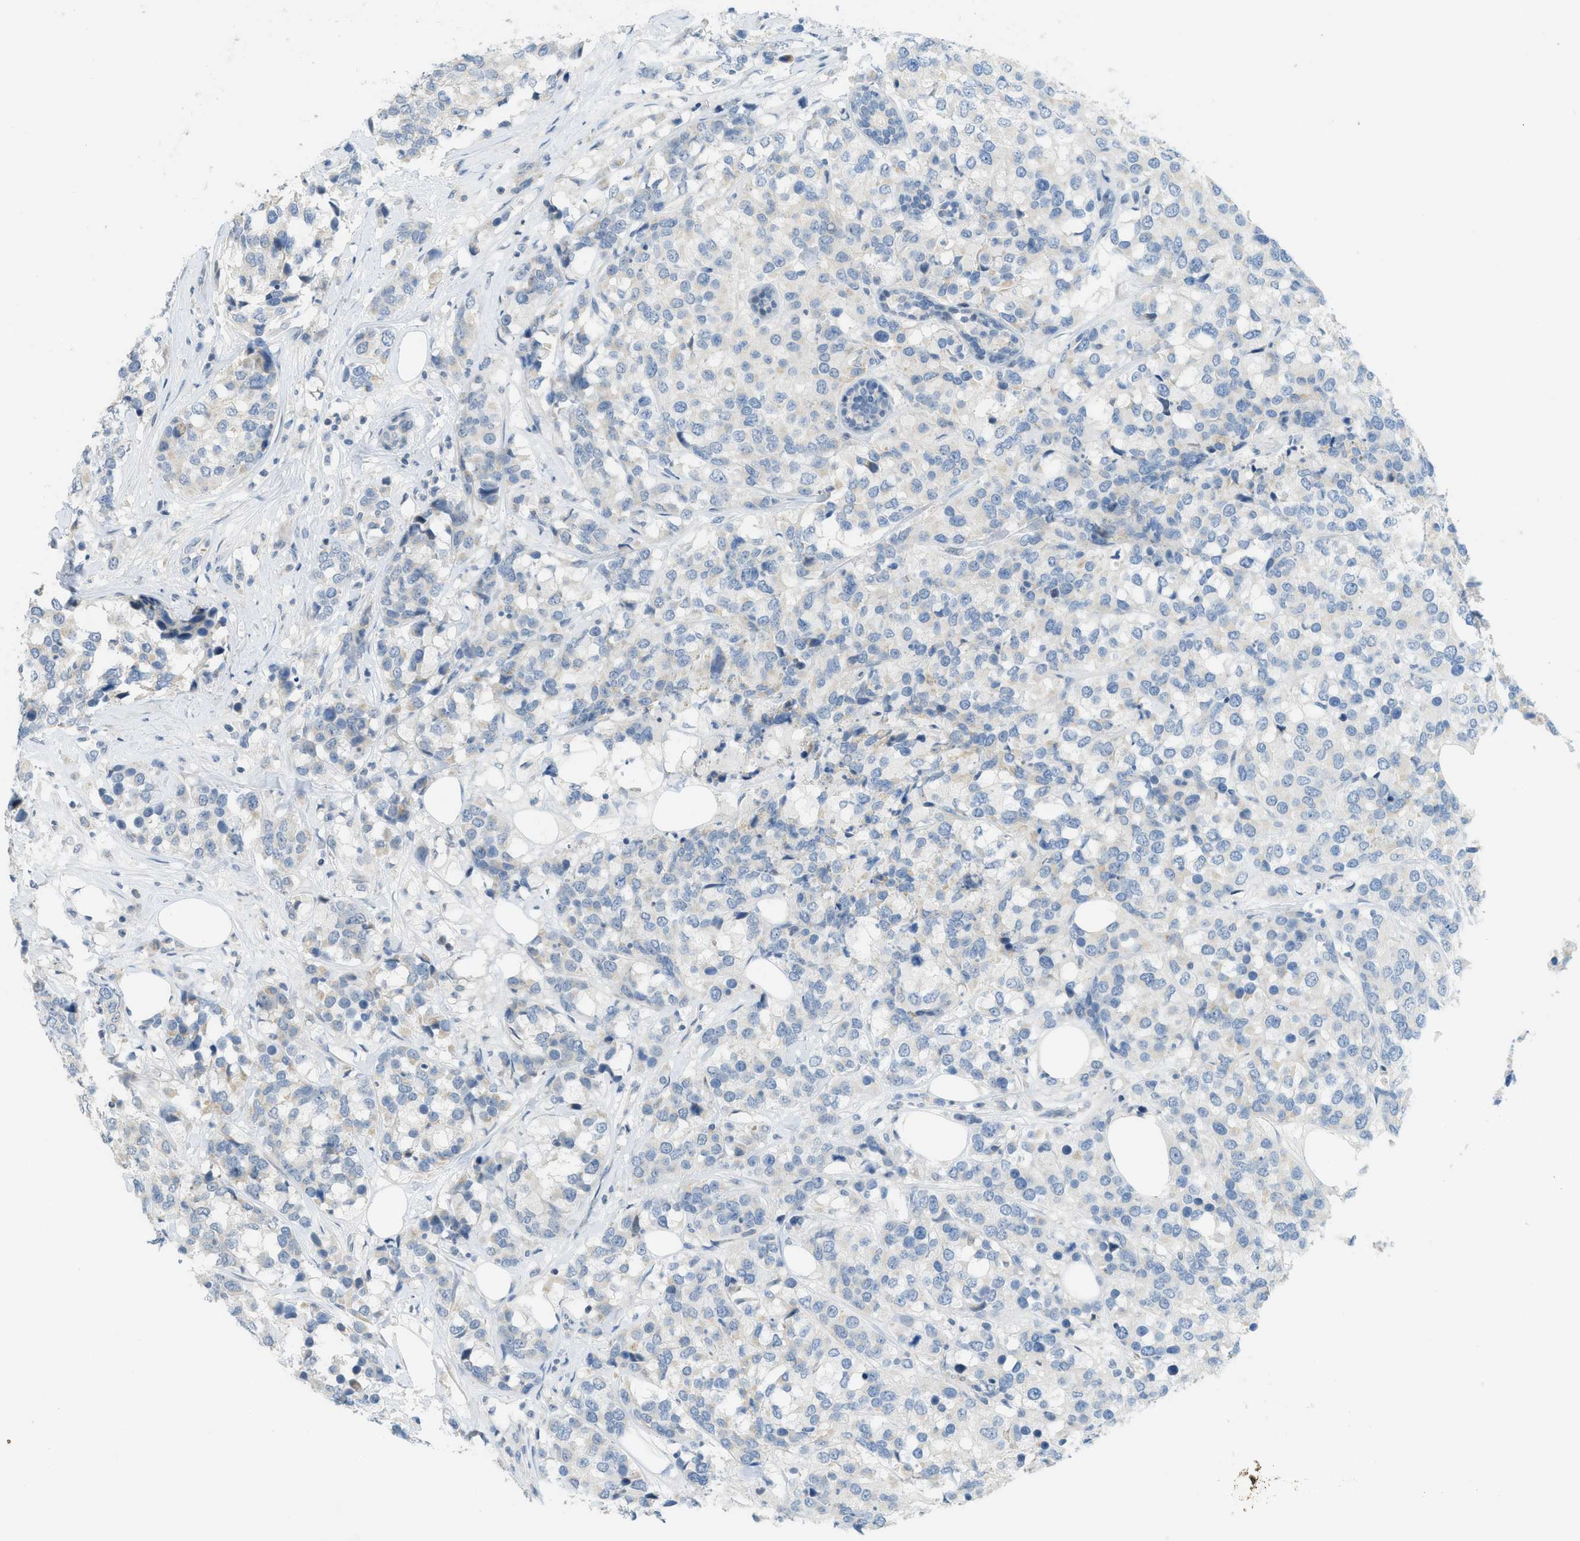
{"staining": {"intensity": "negative", "quantity": "none", "location": "none"}, "tissue": "breast cancer", "cell_type": "Tumor cells", "image_type": "cancer", "snomed": [{"axis": "morphology", "description": "Lobular carcinoma"}, {"axis": "topography", "description": "Breast"}], "caption": "There is no significant staining in tumor cells of breast cancer (lobular carcinoma).", "gene": "TXNDC2", "patient": {"sex": "female", "age": 59}}